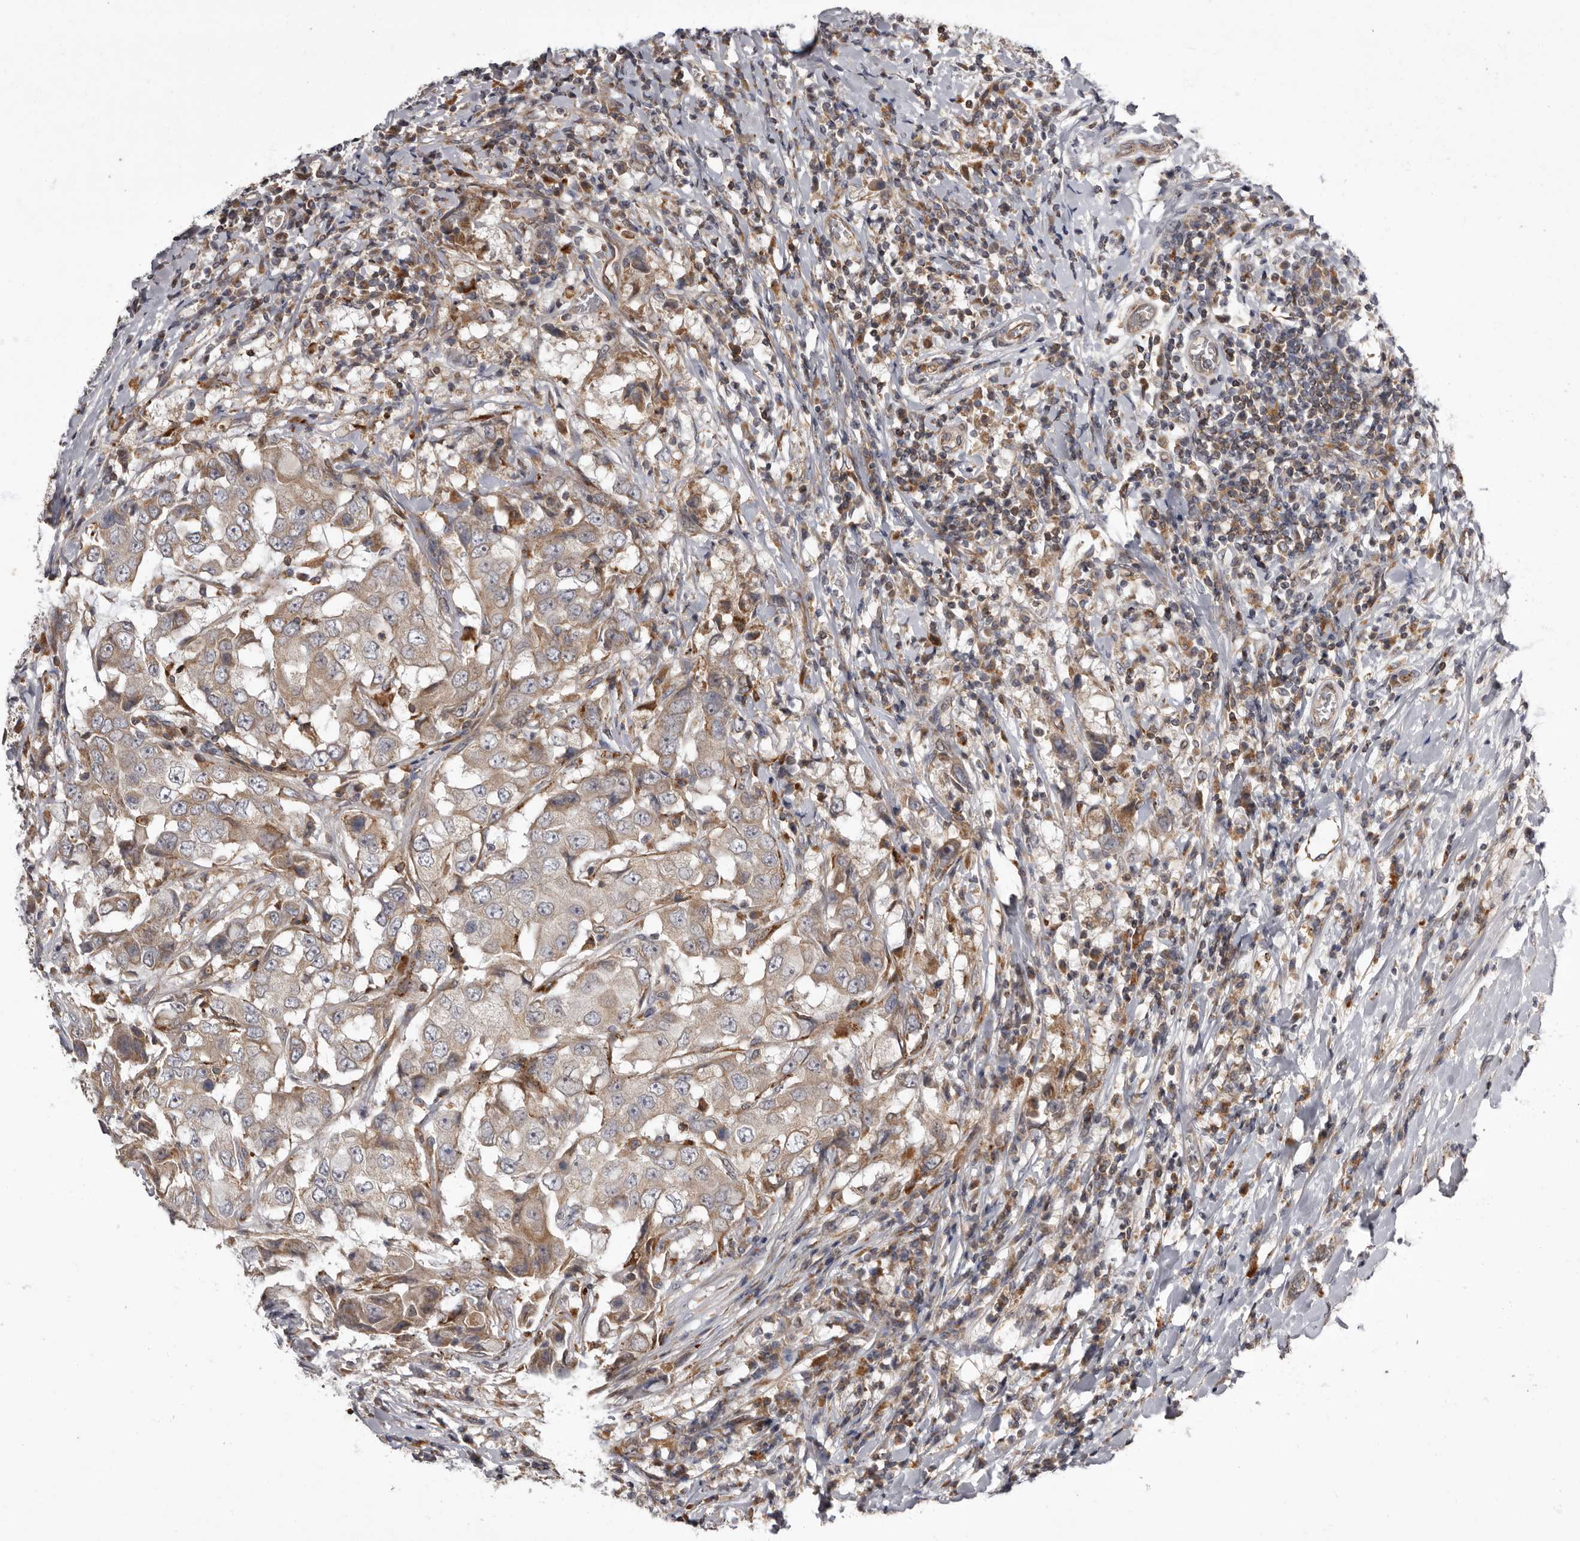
{"staining": {"intensity": "weak", "quantity": ">75%", "location": "cytoplasmic/membranous"}, "tissue": "breast cancer", "cell_type": "Tumor cells", "image_type": "cancer", "snomed": [{"axis": "morphology", "description": "Duct carcinoma"}, {"axis": "topography", "description": "Breast"}], "caption": "A brown stain labels weak cytoplasmic/membranous expression of a protein in human breast cancer (invasive ductal carcinoma) tumor cells.", "gene": "ADCY2", "patient": {"sex": "female", "age": 27}}